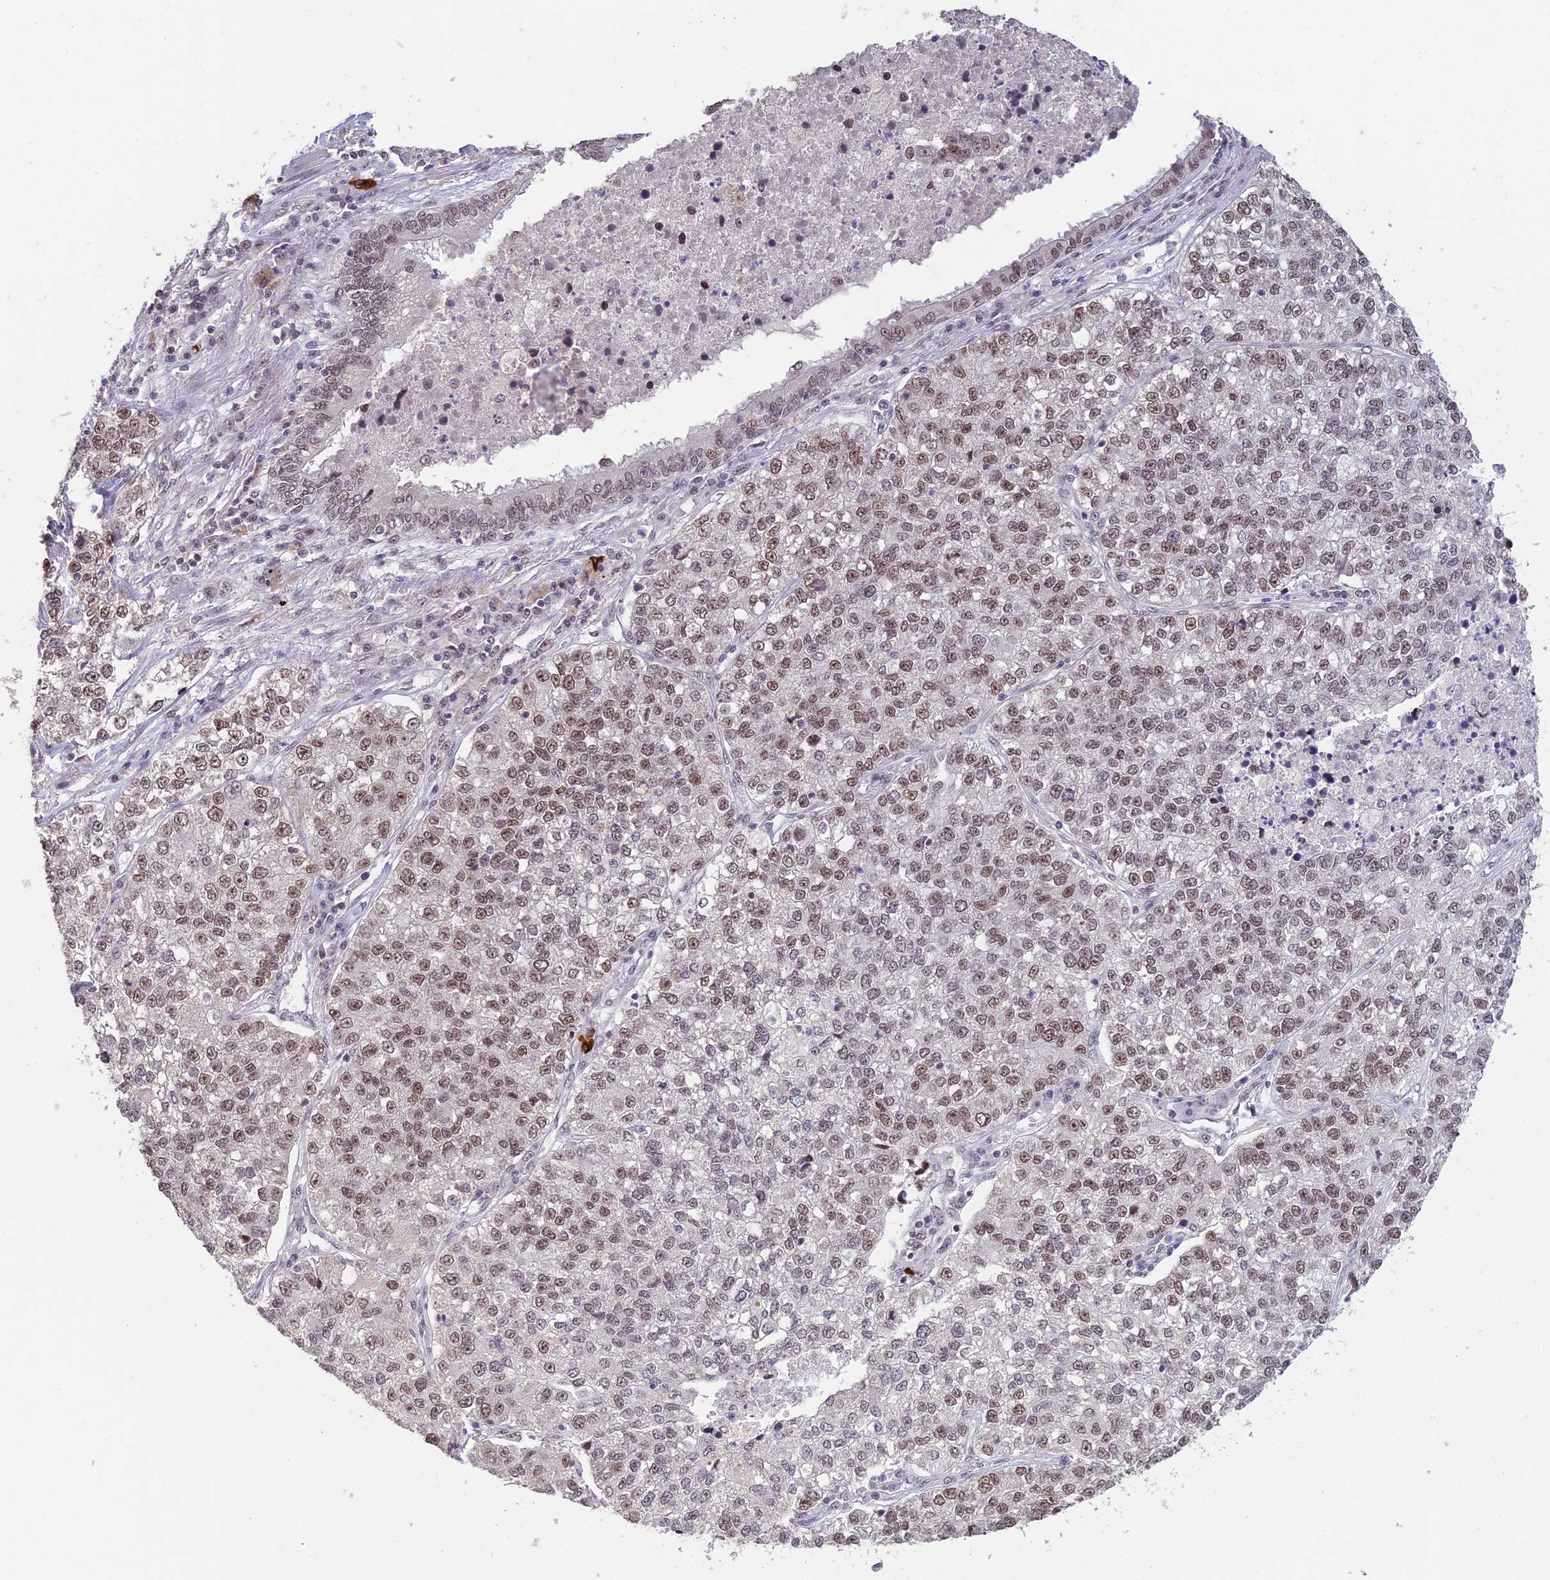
{"staining": {"intensity": "weak", "quantity": "25%-75%", "location": "nuclear"}, "tissue": "lung cancer", "cell_type": "Tumor cells", "image_type": "cancer", "snomed": [{"axis": "morphology", "description": "Adenocarcinoma, NOS"}, {"axis": "topography", "description": "Lung"}], "caption": "Immunohistochemical staining of lung adenocarcinoma reveals weak nuclear protein staining in approximately 25%-75% of tumor cells. (Stains: DAB in brown, nuclei in blue, Microscopy: brightfield microscopy at high magnification).", "gene": "POLR1G", "patient": {"sex": "male", "age": 49}}